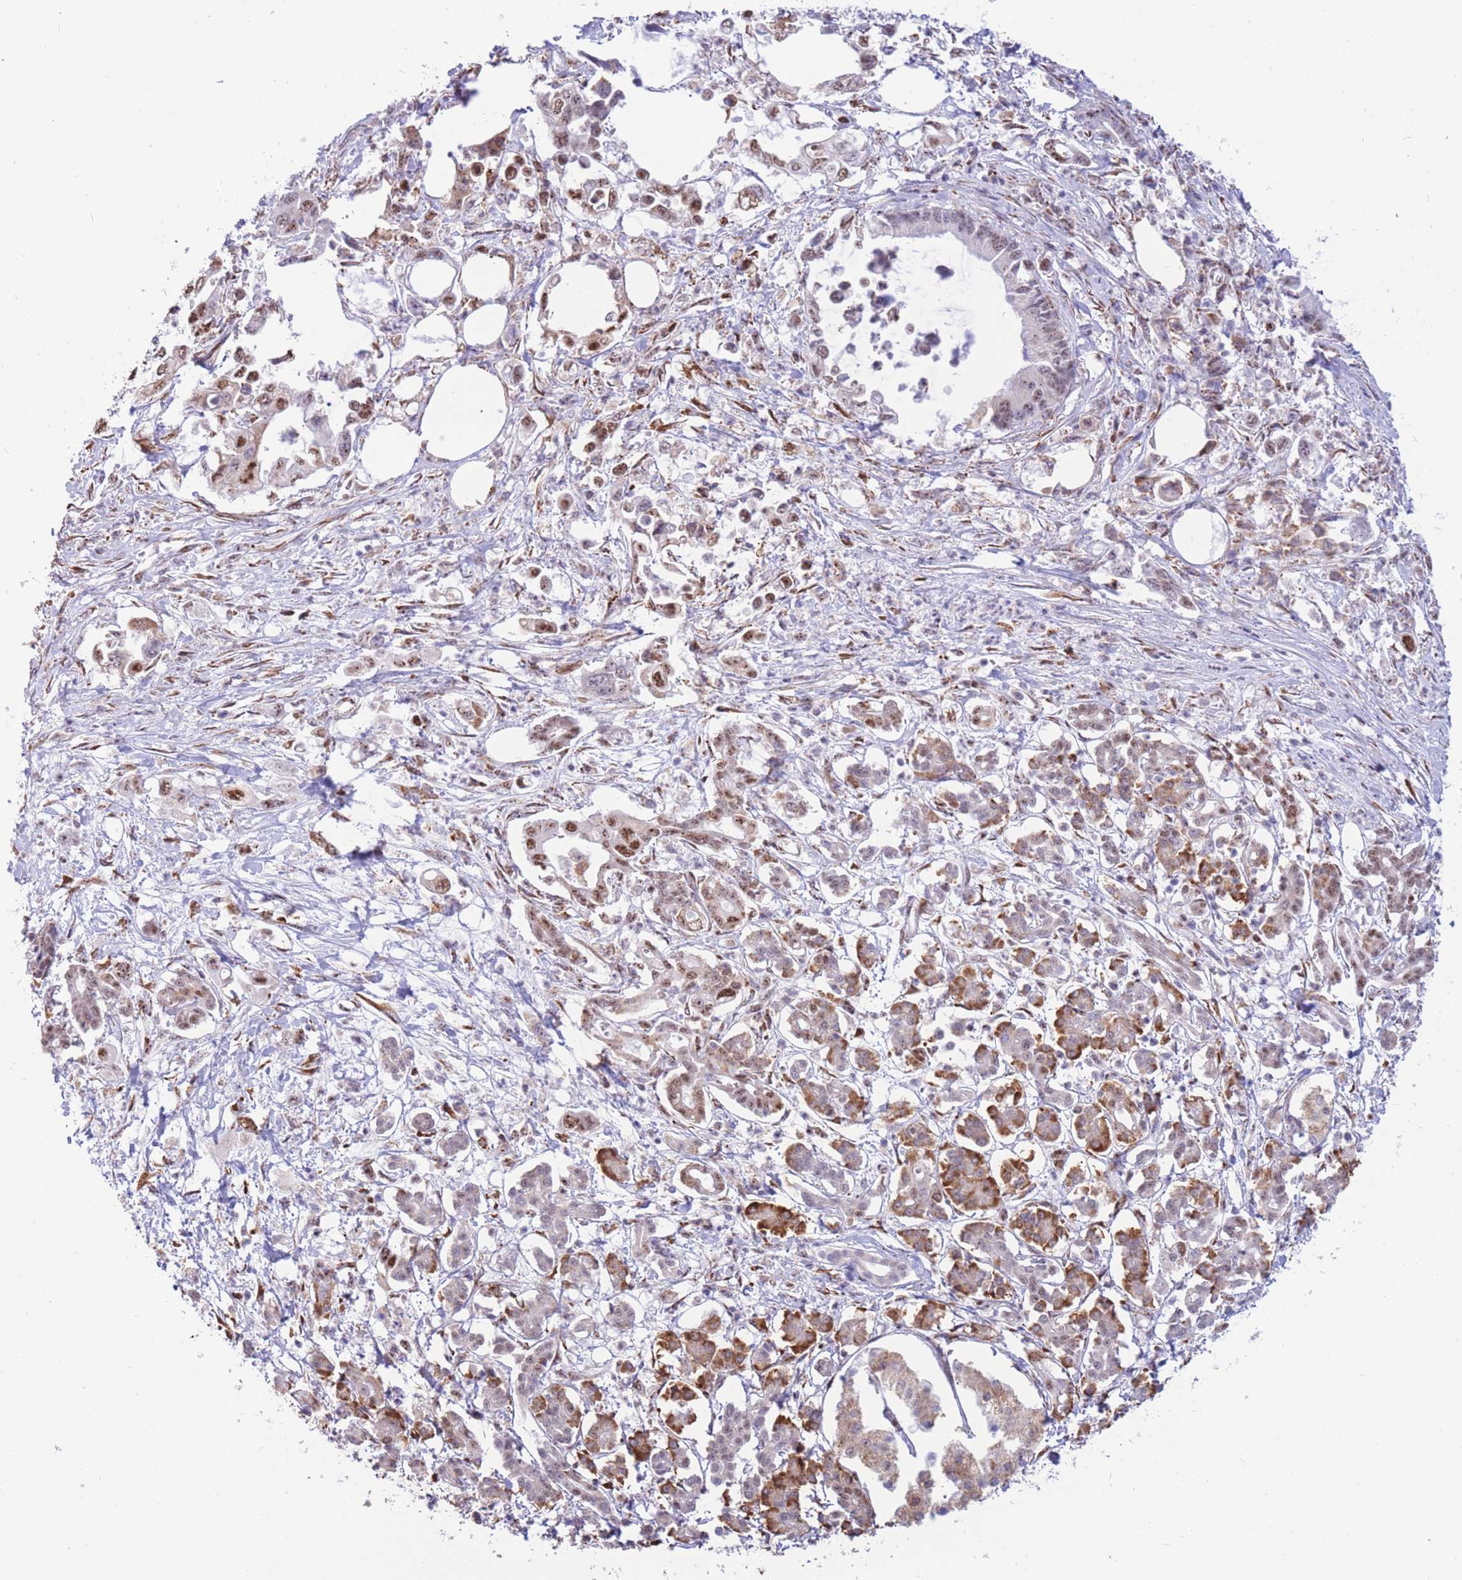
{"staining": {"intensity": "moderate", "quantity": "<25%", "location": "nuclear"}, "tissue": "pancreatic cancer", "cell_type": "Tumor cells", "image_type": "cancer", "snomed": [{"axis": "morphology", "description": "Adenocarcinoma, NOS"}, {"axis": "topography", "description": "Pancreas"}], "caption": "Moderate nuclear protein expression is appreciated in approximately <25% of tumor cells in pancreatic cancer. (DAB (3,3'-diaminobenzidine) IHC, brown staining for protein, blue staining for nuclei).", "gene": "FAM153A", "patient": {"sex": "male", "age": 61}}